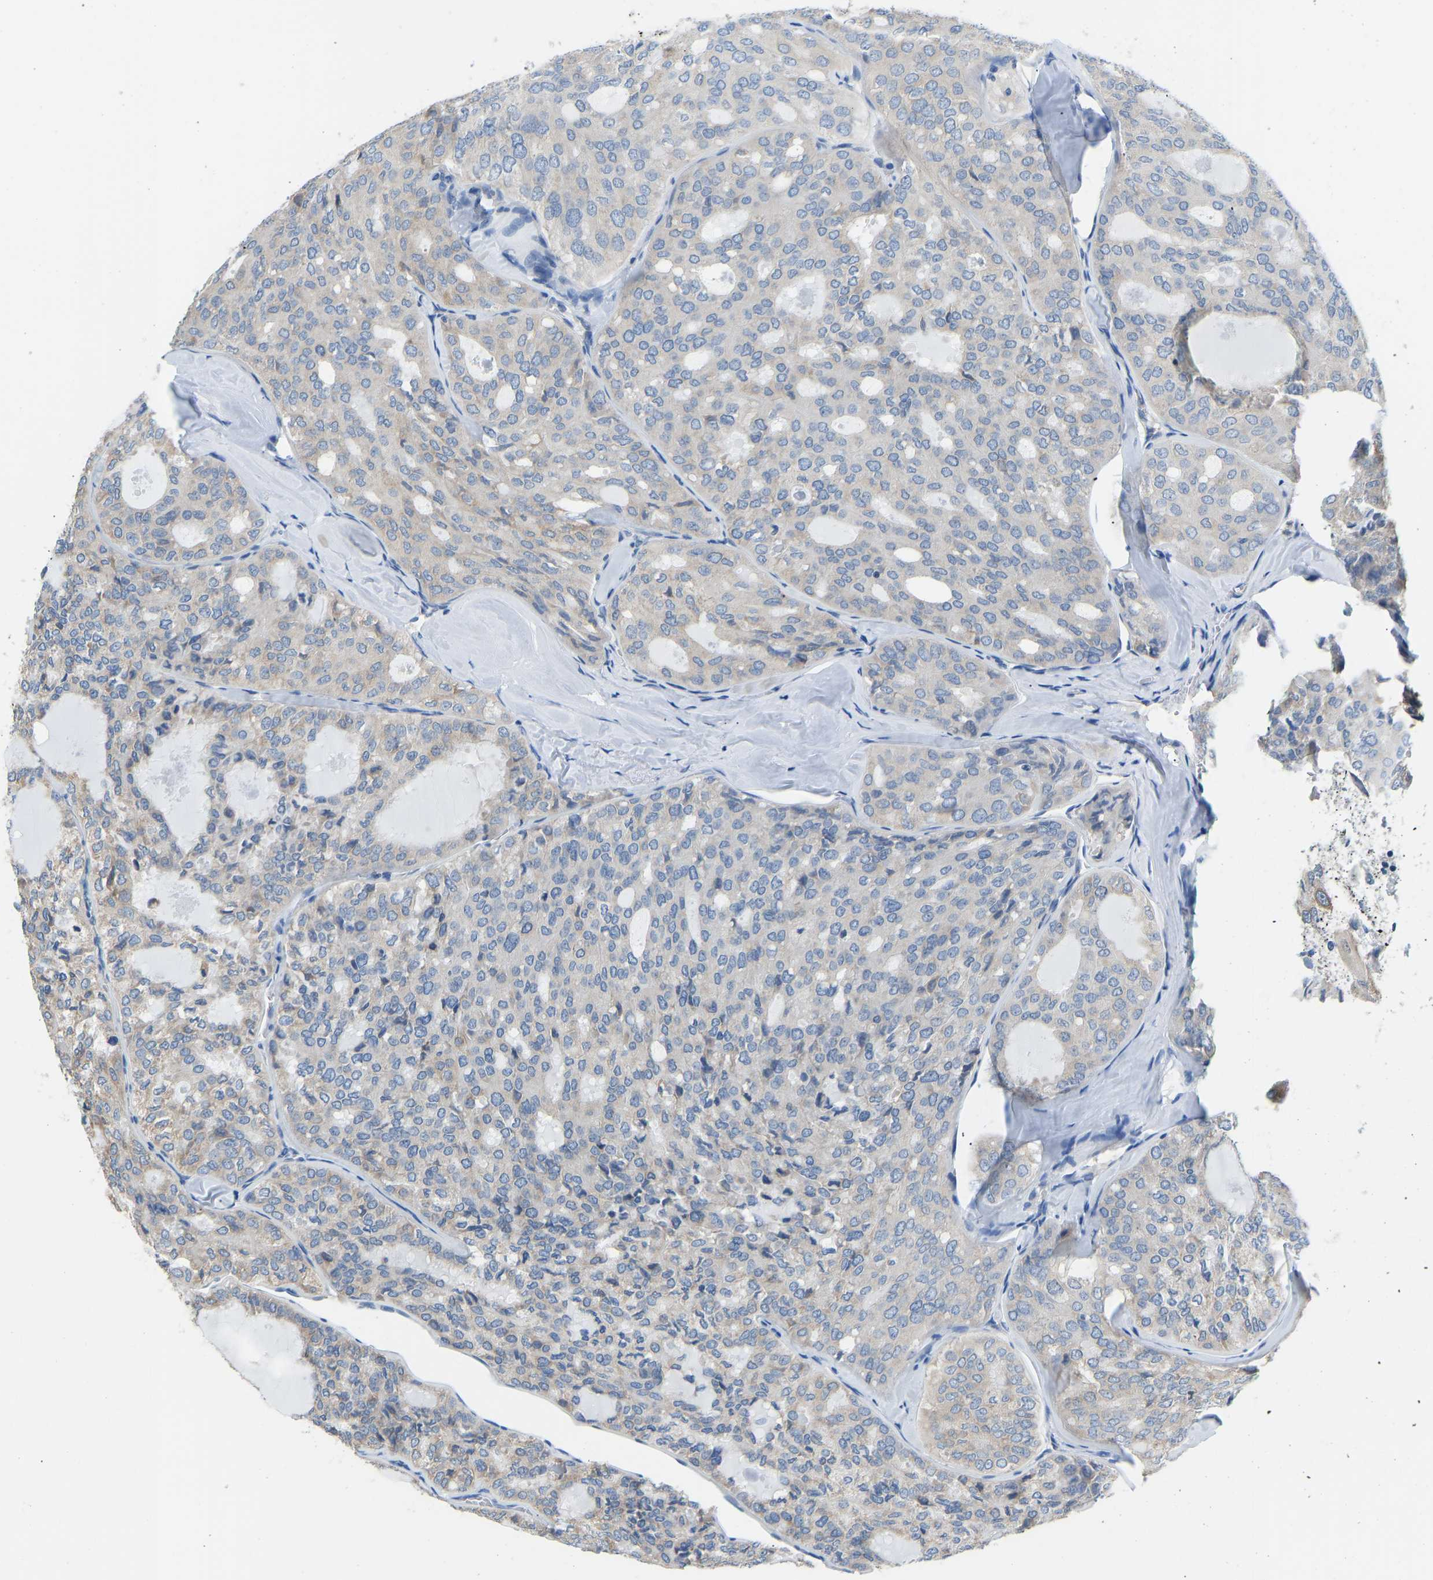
{"staining": {"intensity": "negative", "quantity": "none", "location": "none"}, "tissue": "thyroid cancer", "cell_type": "Tumor cells", "image_type": "cancer", "snomed": [{"axis": "morphology", "description": "Follicular adenoma carcinoma, NOS"}, {"axis": "topography", "description": "Thyroid gland"}], "caption": "A micrograph of human thyroid cancer (follicular adenoma carcinoma) is negative for staining in tumor cells.", "gene": "VRK1", "patient": {"sex": "male", "age": 75}}